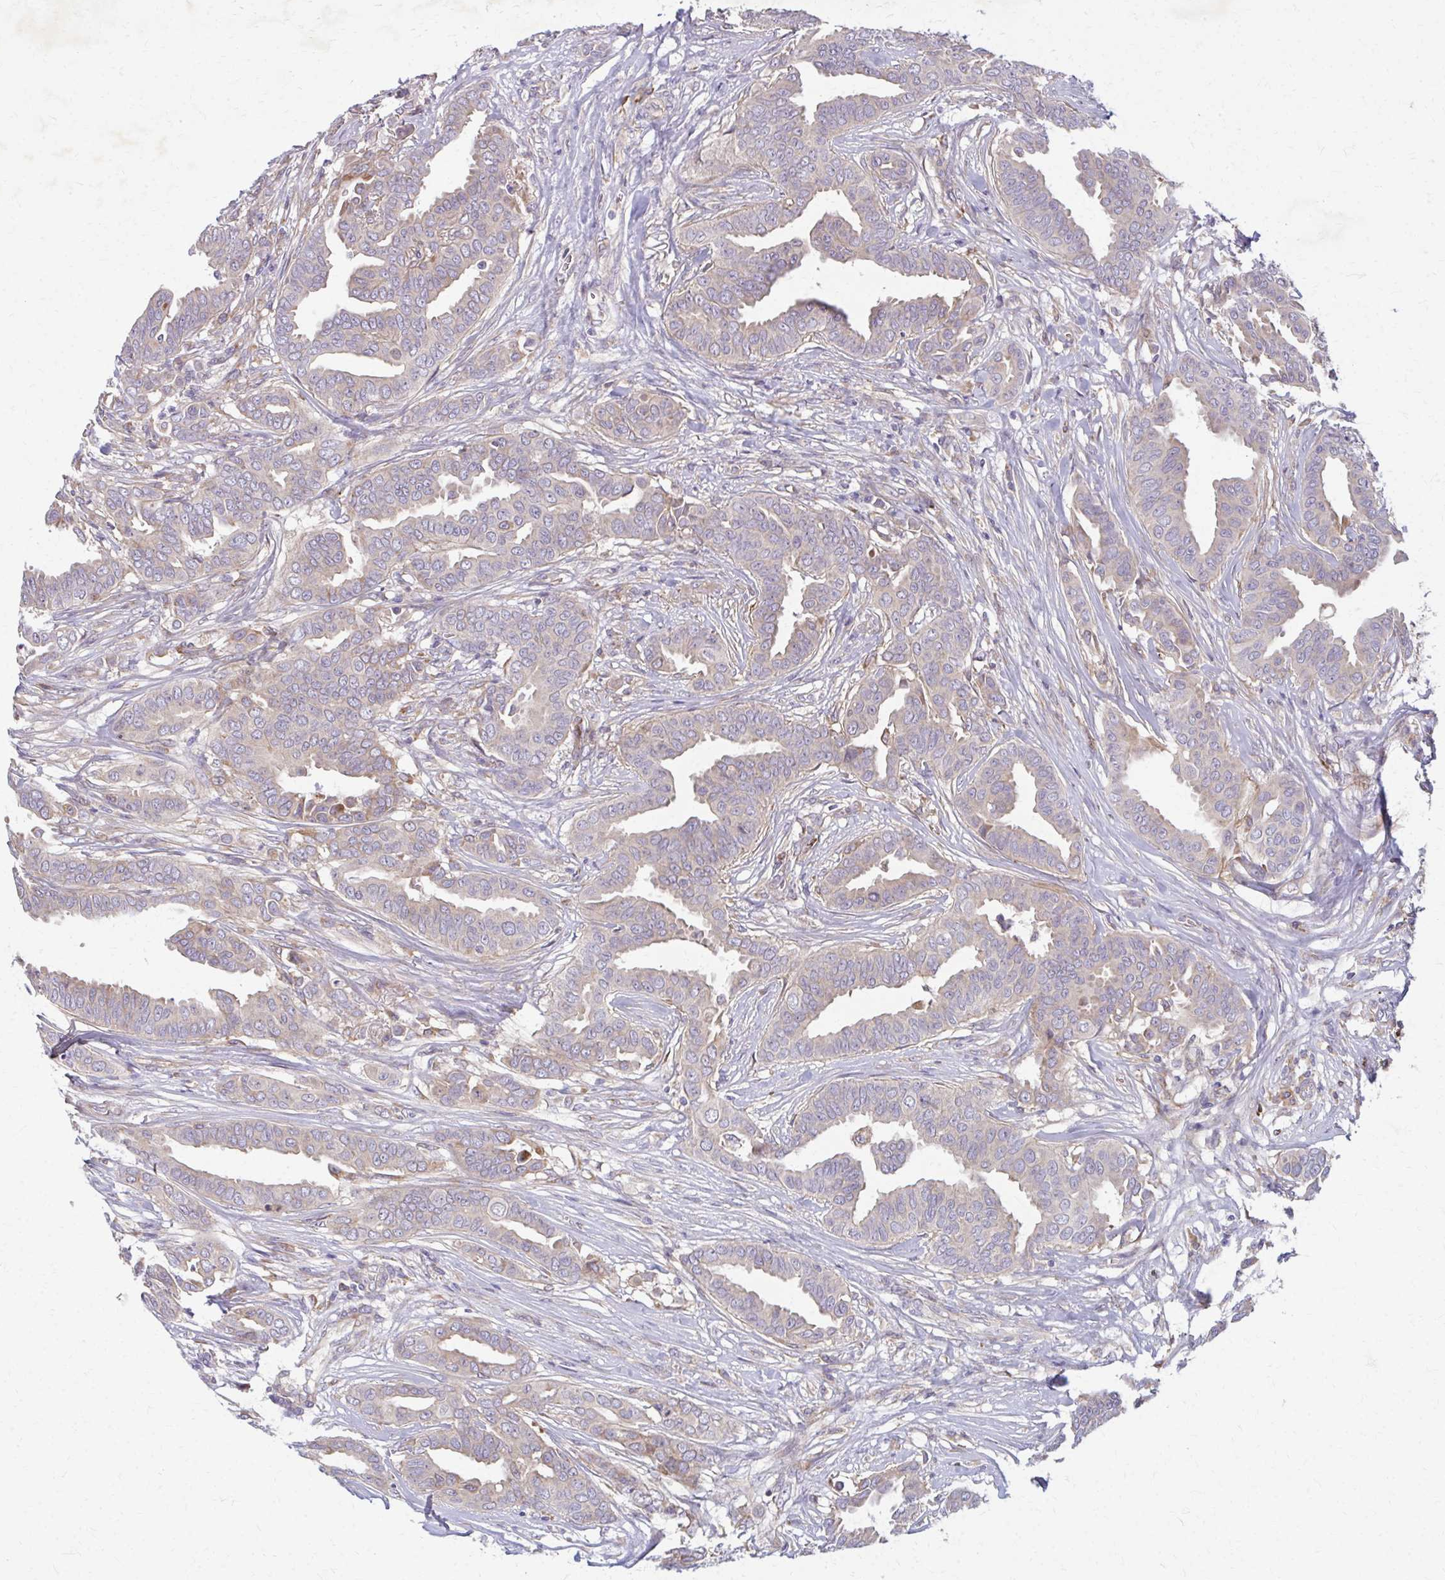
{"staining": {"intensity": "weak", "quantity": "<25%", "location": "cytoplasmic/membranous"}, "tissue": "breast cancer", "cell_type": "Tumor cells", "image_type": "cancer", "snomed": [{"axis": "morphology", "description": "Duct carcinoma"}, {"axis": "topography", "description": "Breast"}], "caption": "The photomicrograph exhibits no staining of tumor cells in breast intraductal carcinoma.", "gene": "CEMP1", "patient": {"sex": "female", "age": 45}}